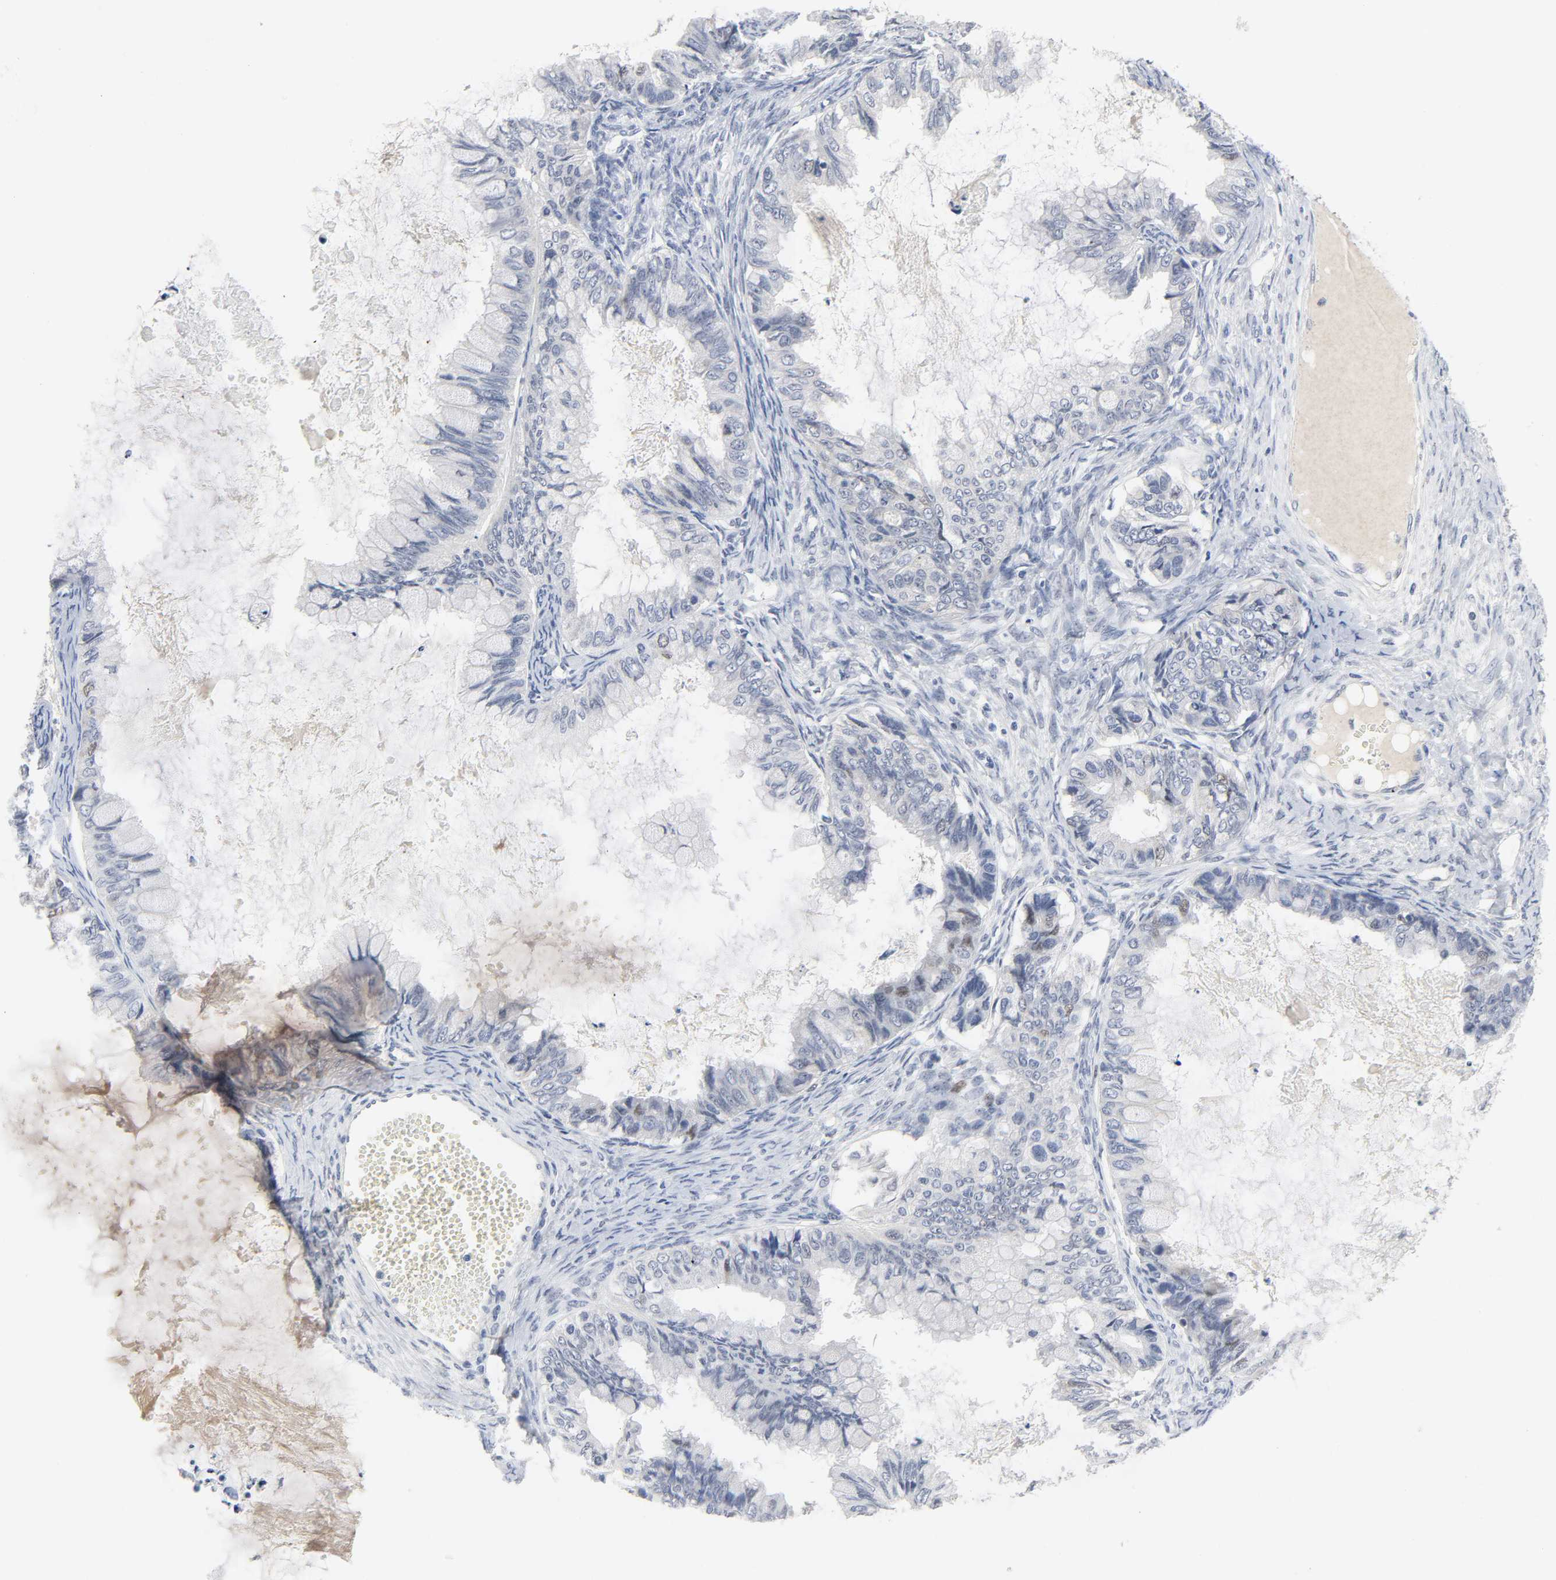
{"staining": {"intensity": "negative", "quantity": "none", "location": "none"}, "tissue": "ovarian cancer", "cell_type": "Tumor cells", "image_type": "cancer", "snomed": [{"axis": "morphology", "description": "Cystadenocarcinoma, mucinous, NOS"}, {"axis": "topography", "description": "Ovary"}], "caption": "DAB (3,3'-diaminobenzidine) immunohistochemical staining of ovarian cancer reveals no significant positivity in tumor cells. (DAB IHC visualized using brightfield microscopy, high magnification).", "gene": "WEE1", "patient": {"sex": "female", "age": 80}}